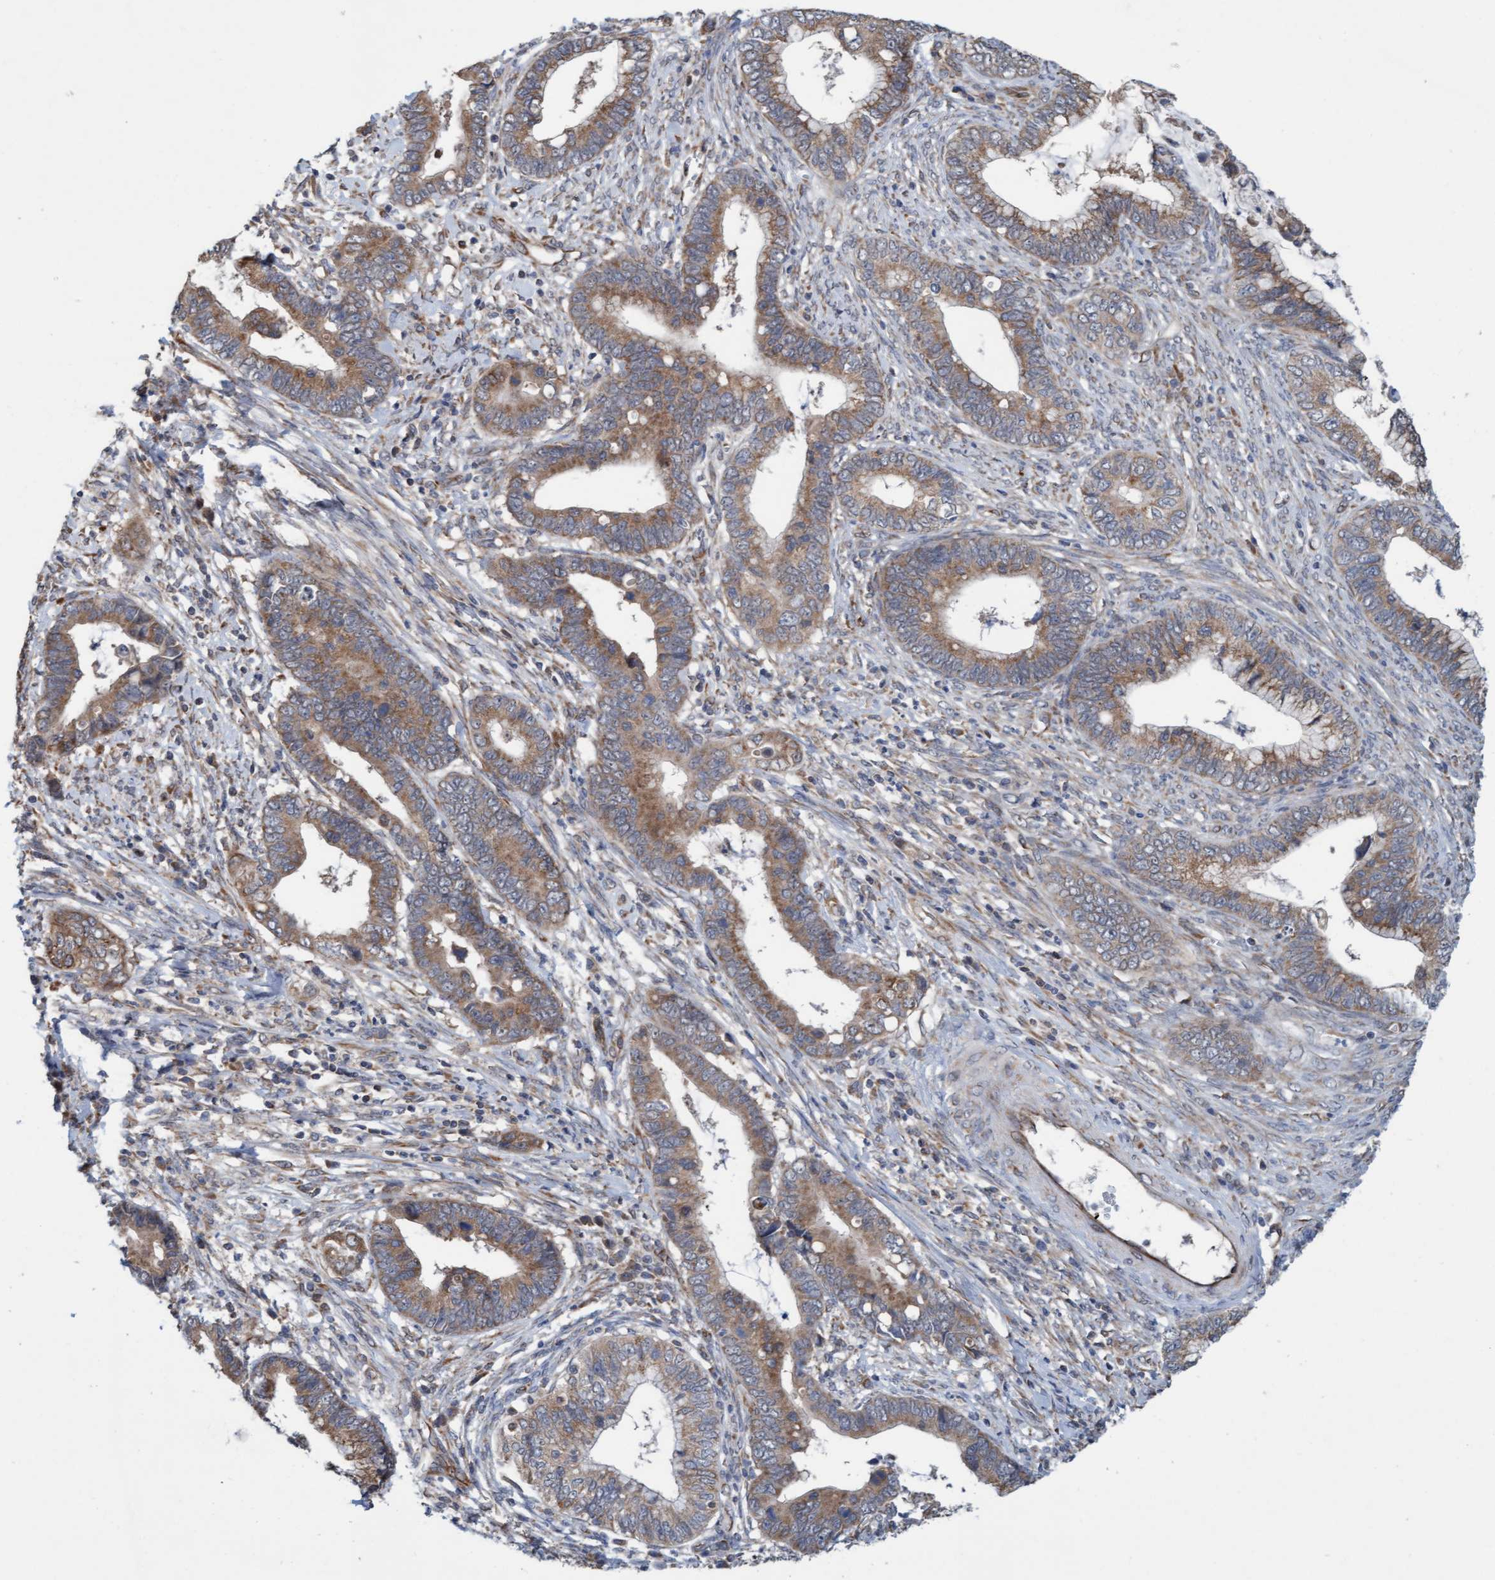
{"staining": {"intensity": "moderate", "quantity": ">75%", "location": "cytoplasmic/membranous"}, "tissue": "cervical cancer", "cell_type": "Tumor cells", "image_type": "cancer", "snomed": [{"axis": "morphology", "description": "Adenocarcinoma, NOS"}, {"axis": "topography", "description": "Cervix"}], "caption": "DAB (3,3'-diaminobenzidine) immunohistochemical staining of cervical cancer demonstrates moderate cytoplasmic/membranous protein staining in about >75% of tumor cells.", "gene": "ZNF566", "patient": {"sex": "female", "age": 44}}